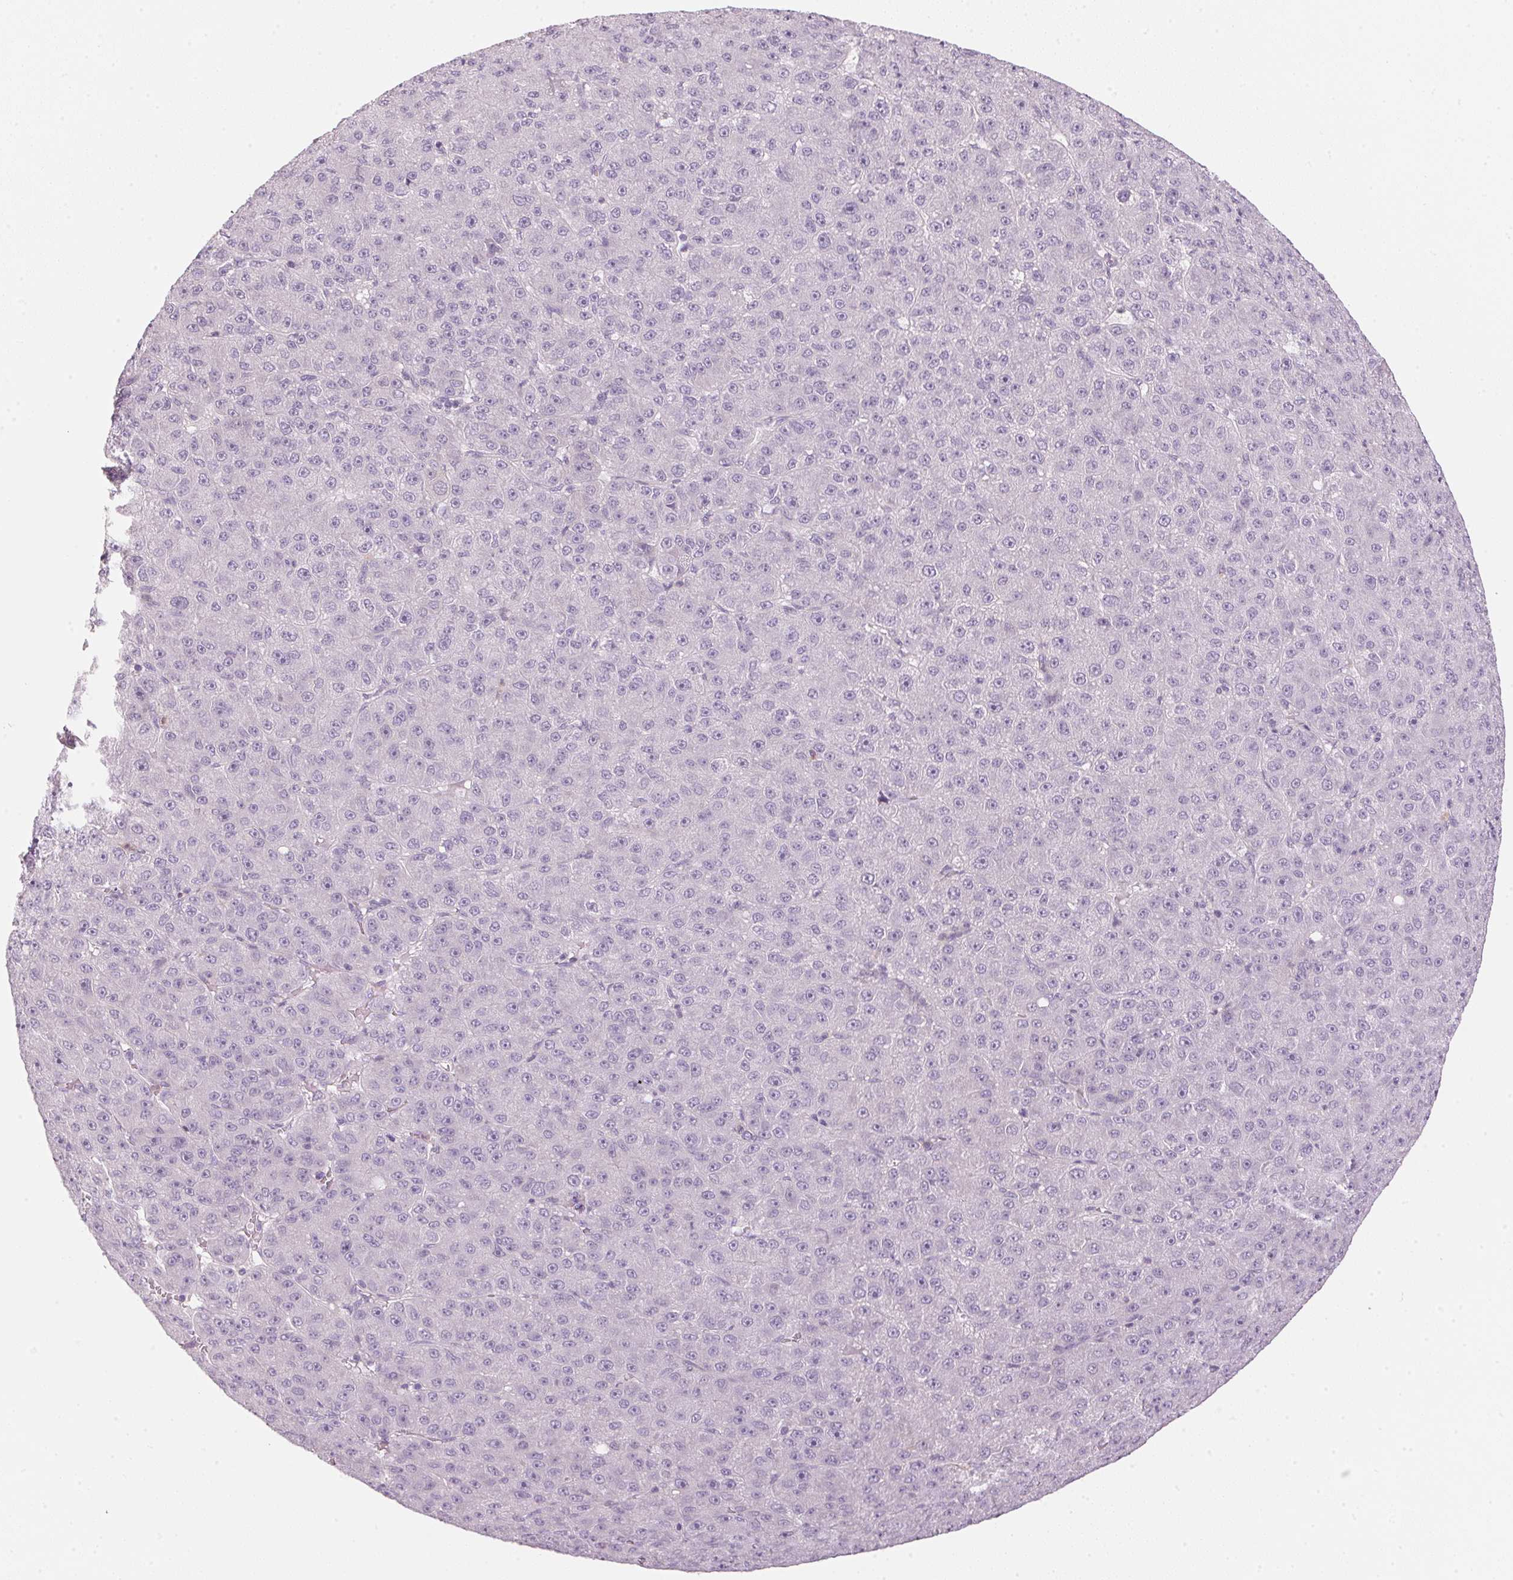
{"staining": {"intensity": "negative", "quantity": "none", "location": "none"}, "tissue": "liver cancer", "cell_type": "Tumor cells", "image_type": "cancer", "snomed": [{"axis": "morphology", "description": "Carcinoma, Hepatocellular, NOS"}, {"axis": "topography", "description": "Liver"}], "caption": "High power microscopy image of an IHC photomicrograph of liver cancer, revealing no significant staining in tumor cells.", "gene": "ECPAS", "patient": {"sex": "male", "age": 67}}